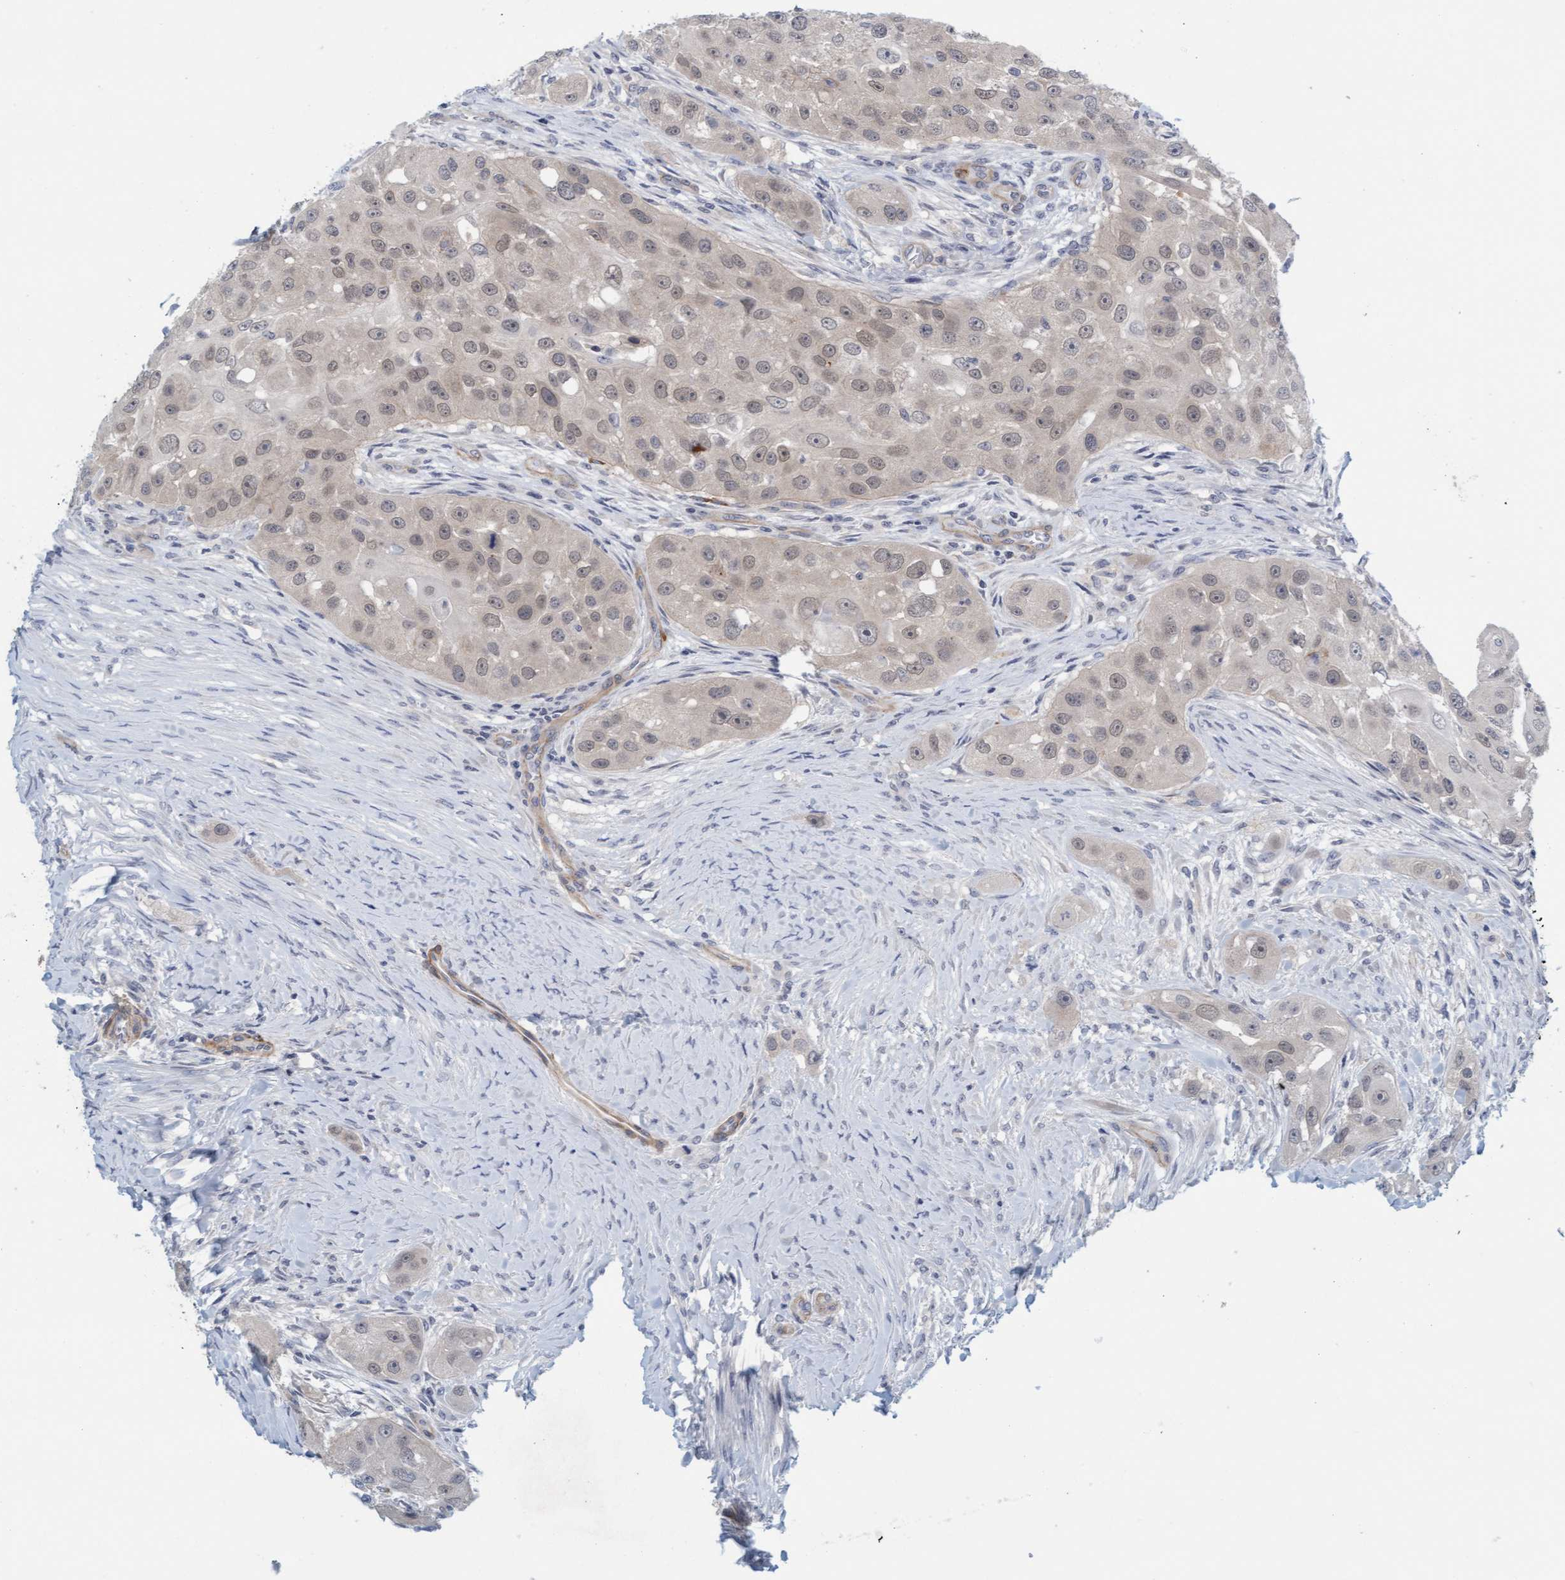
{"staining": {"intensity": "weak", "quantity": "25%-75%", "location": "cytoplasmic/membranous,nuclear"}, "tissue": "head and neck cancer", "cell_type": "Tumor cells", "image_type": "cancer", "snomed": [{"axis": "morphology", "description": "Normal tissue, NOS"}, {"axis": "morphology", "description": "Squamous cell carcinoma, NOS"}, {"axis": "topography", "description": "Skeletal muscle"}, {"axis": "topography", "description": "Head-Neck"}], "caption": "This is a histology image of immunohistochemistry staining of squamous cell carcinoma (head and neck), which shows weak expression in the cytoplasmic/membranous and nuclear of tumor cells.", "gene": "TSTD2", "patient": {"sex": "male", "age": 51}}